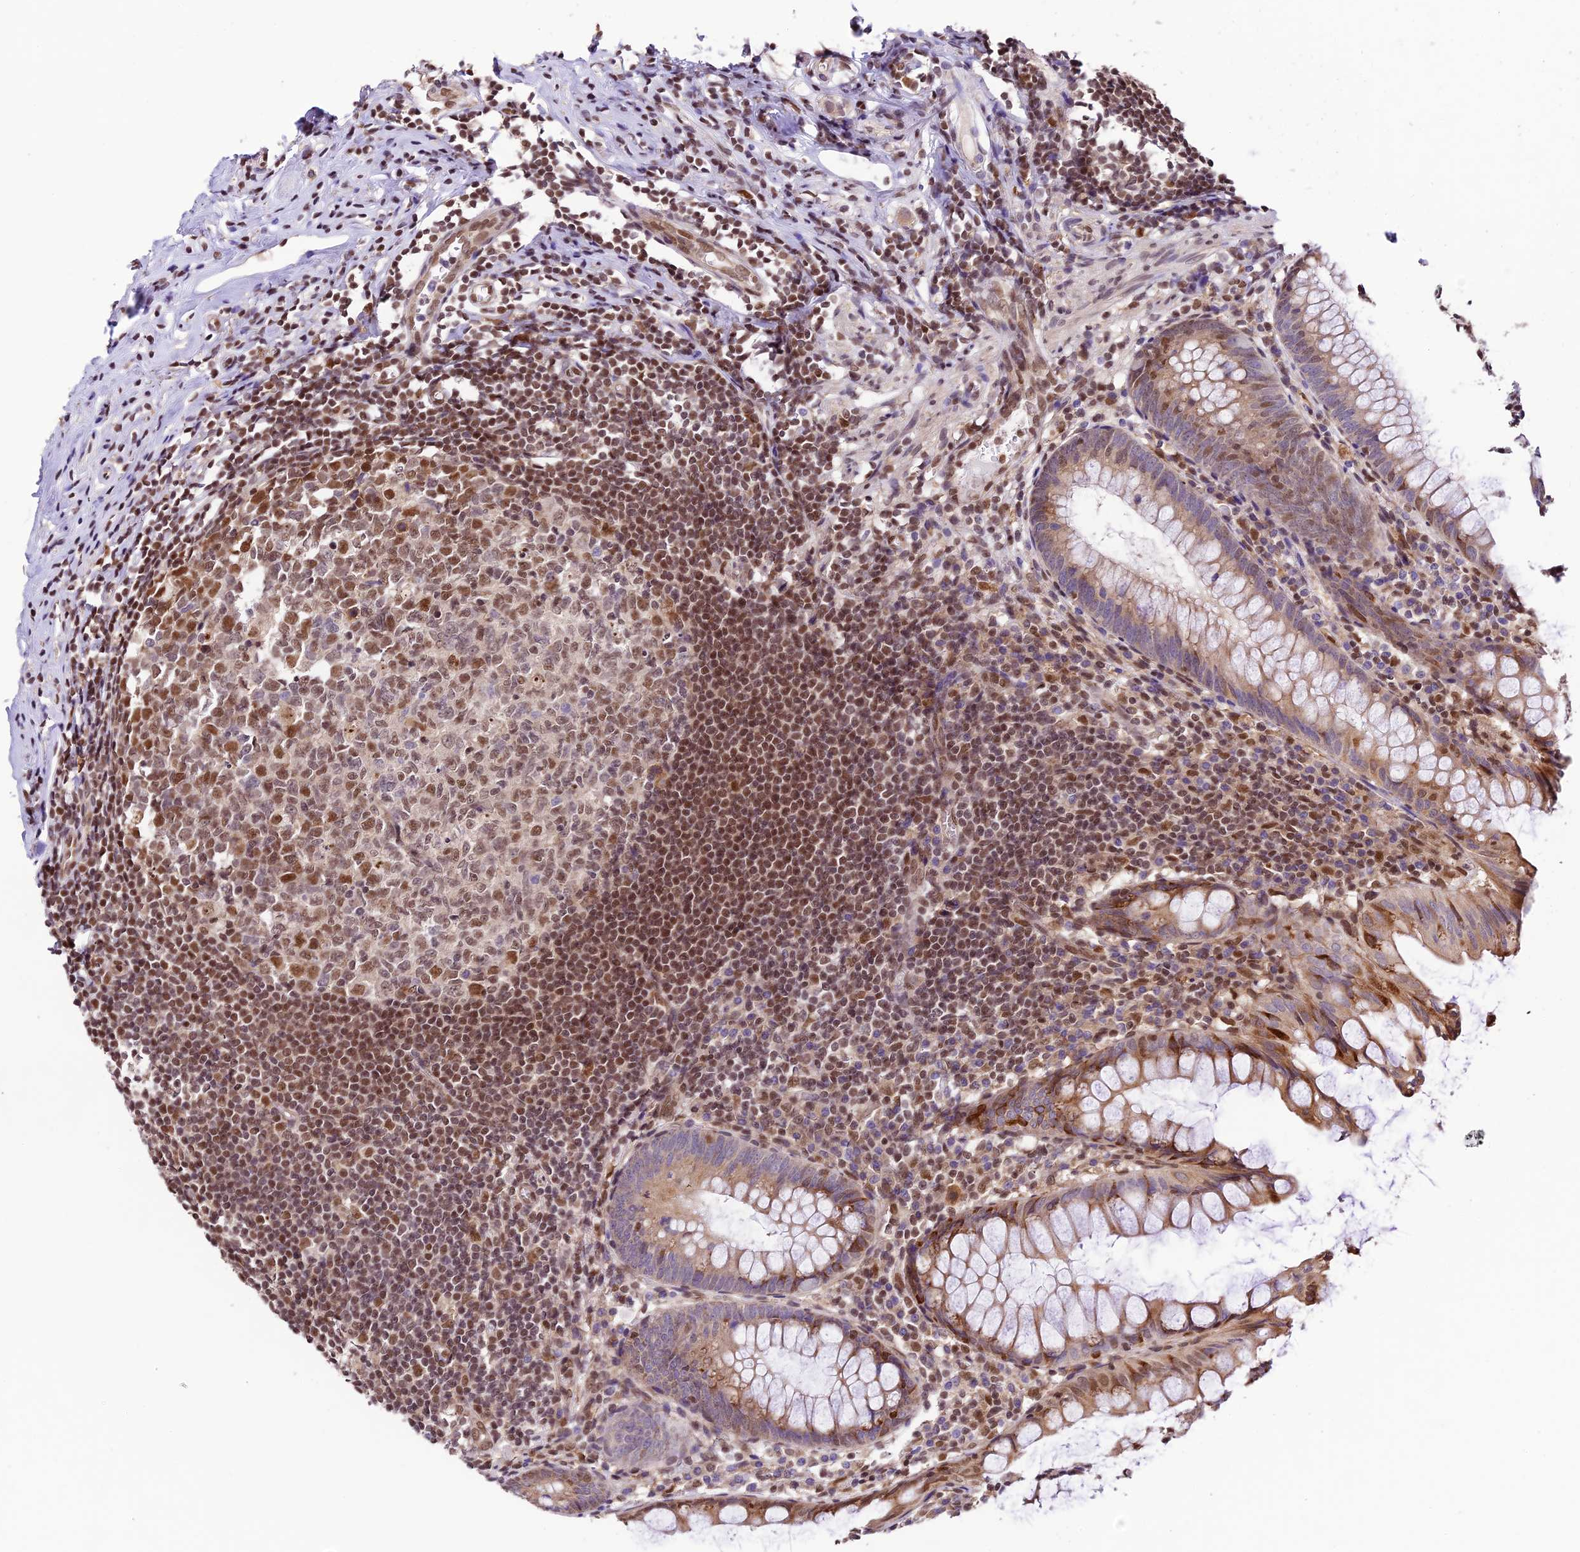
{"staining": {"intensity": "moderate", "quantity": "<25%", "location": "cytoplasmic/membranous,nuclear"}, "tissue": "appendix", "cell_type": "Glandular cells", "image_type": "normal", "snomed": [{"axis": "morphology", "description": "Normal tissue, NOS"}, {"axis": "topography", "description": "Appendix"}], "caption": "Appendix stained for a protein demonstrates moderate cytoplasmic/membranous,nuclear positivity in glandular cells. (IHC, brightfield microscopy, high magnification).", "gene": "TRIM22", "patient": {"sex": "female", "age": 51}}